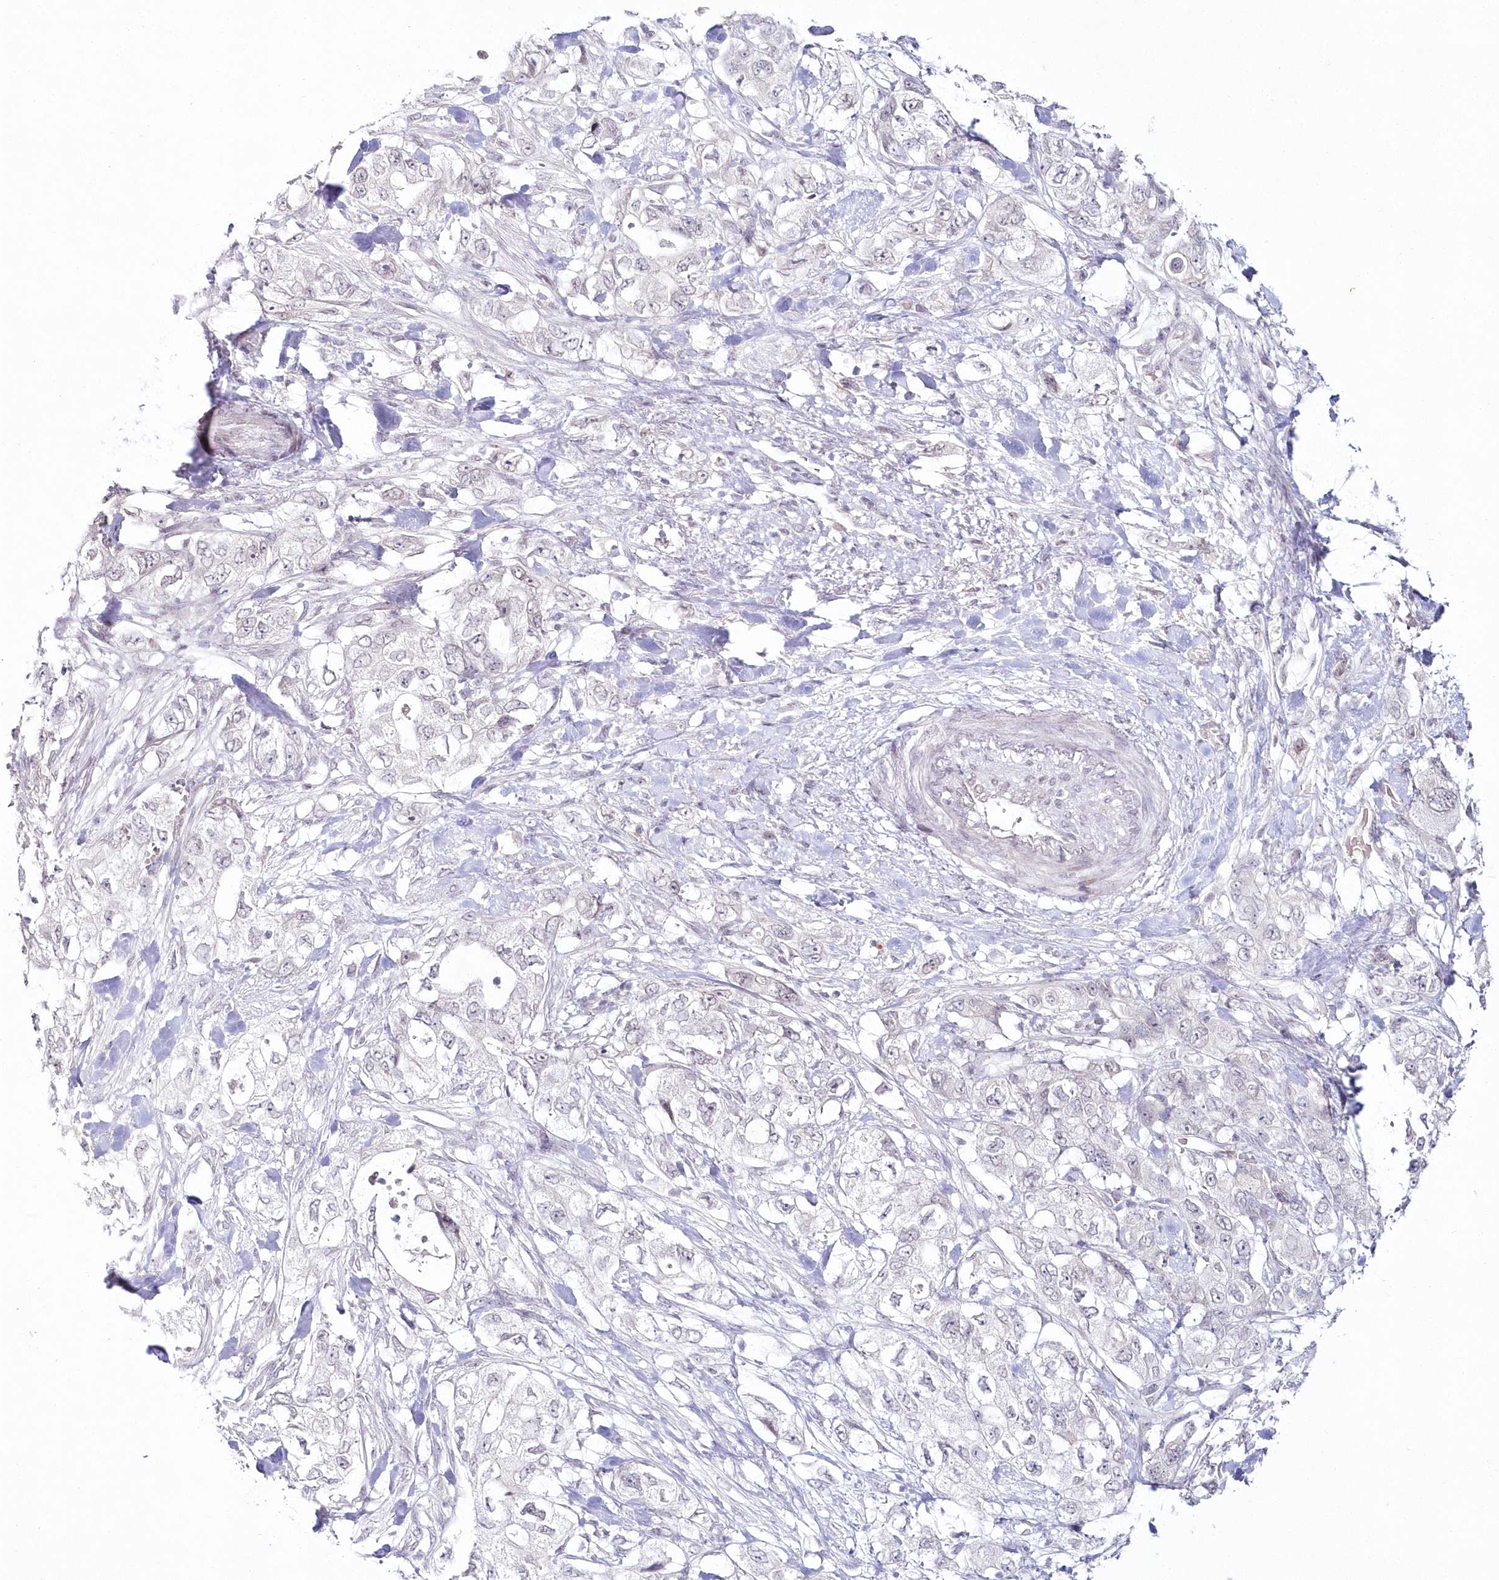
{"staining": {"intensity": "negative", "quantity": "none", "location": "none"}, "tissue": "pancreatic cancer", "cell_type": "Tumor cells", "image_type": "cancer", "snomed": [{"axis": "morphology", "description": "Adenocarcinoma, NOS"}, {"axis": "topography", "description": "Pancreas"}], "caption": "The immunohistochemistry (IHC) photomicrograph has no significant expression in tumor cells of adenocarcinoma (pancreatic) tissue.", "gene": "HYCC2", "patient": {"sex": "female", "age": 73}}